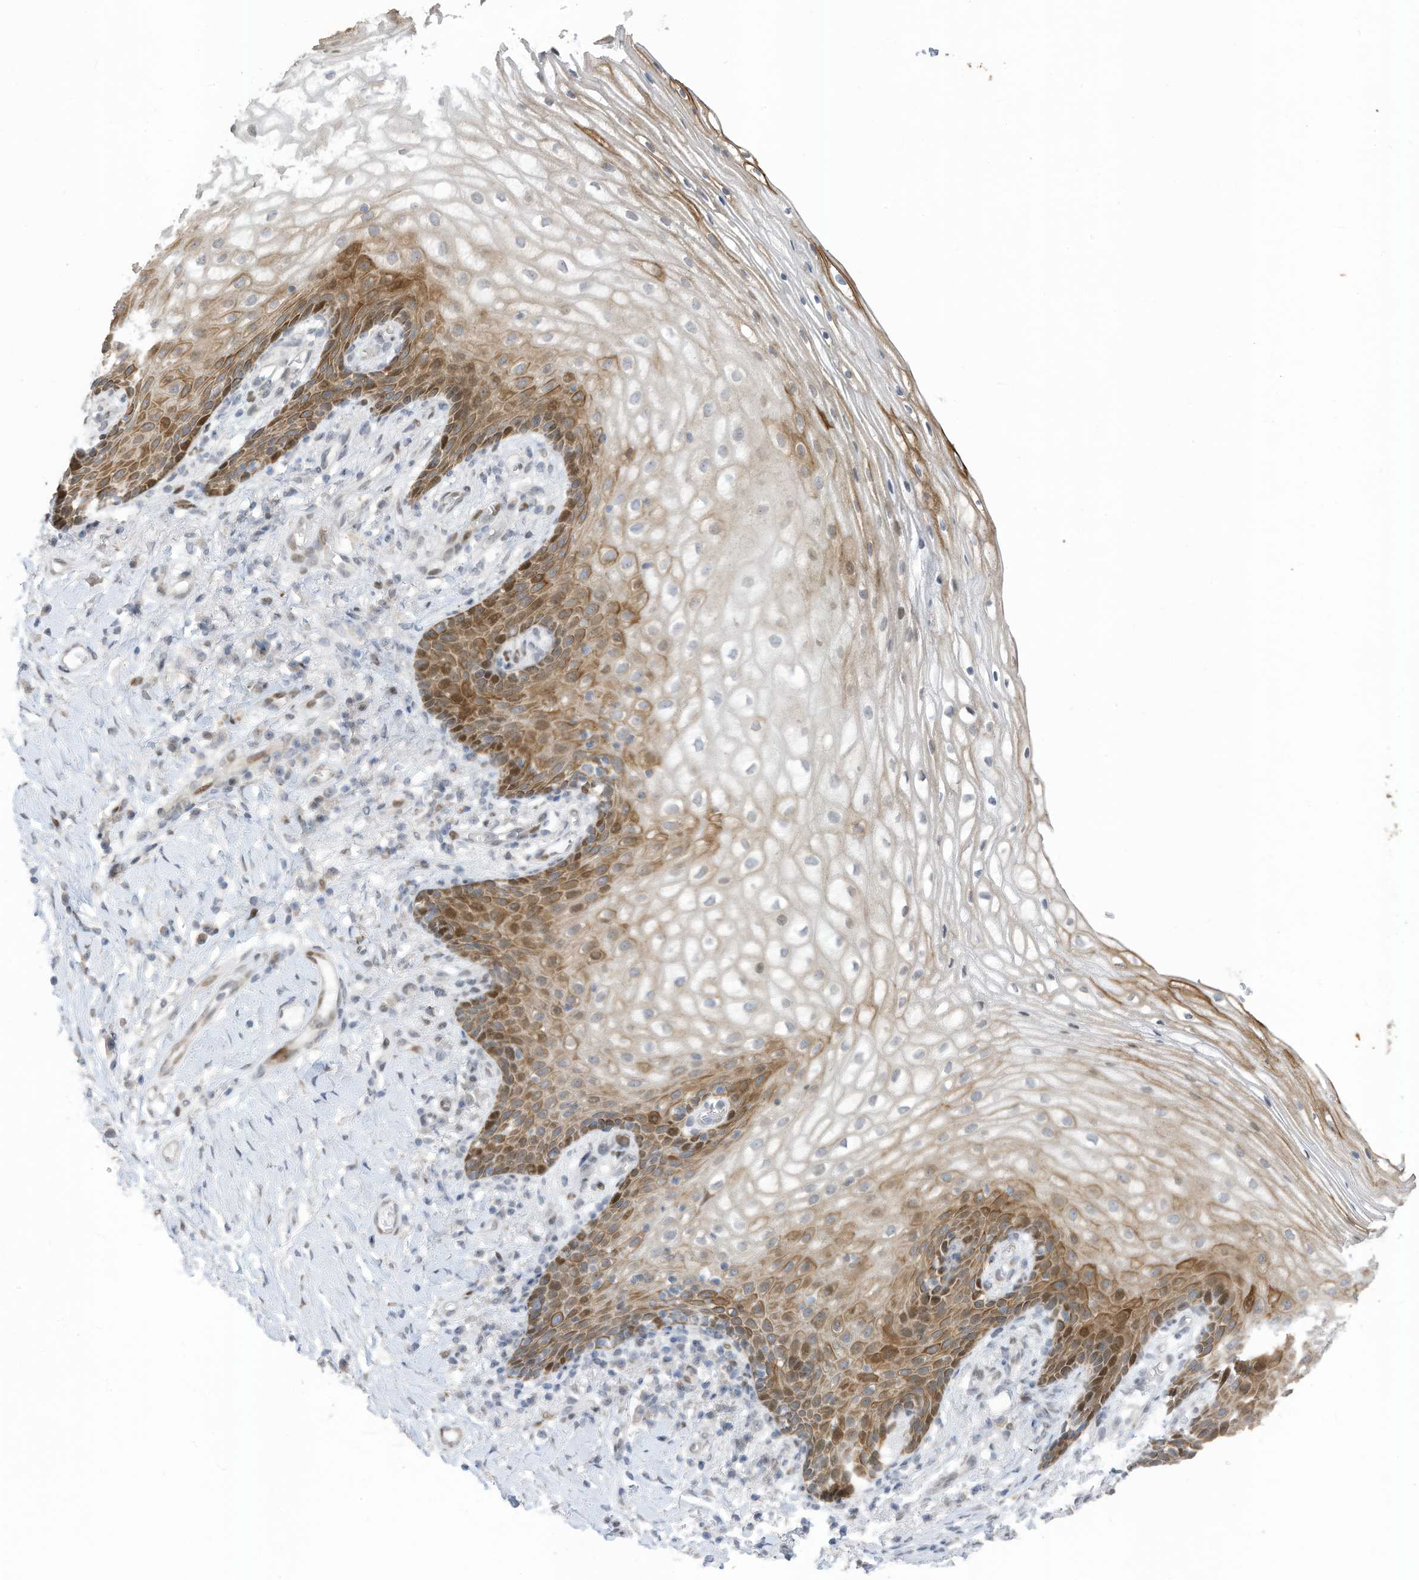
{"staining": {"intensity": "strong", "quantity": "25%-75%", "location": "cytoplasmic/membranous,nuclear"}, "tissue": "vagina", "cell_type": "Squamous epithelial cells", "image_type": "normal", "snomed": [{"axis": "morphology", "description": "Normal tissue, NOS"}, {"axis": "topography", "description": "Vagina"}], "caption": "Immunohistochemistry photomicrograph of normal vagina: human vagina stained using immunohistochemistry shows high levels of strong protein expression localized specifically in the cytoplasmic/membranous,nuclear of squamous epithelial cells, appearing as a cytoplasmic/membranous,nuclear brown color.", "gene": "RABL3", "patient": {"sex": "female", "age": 60}}